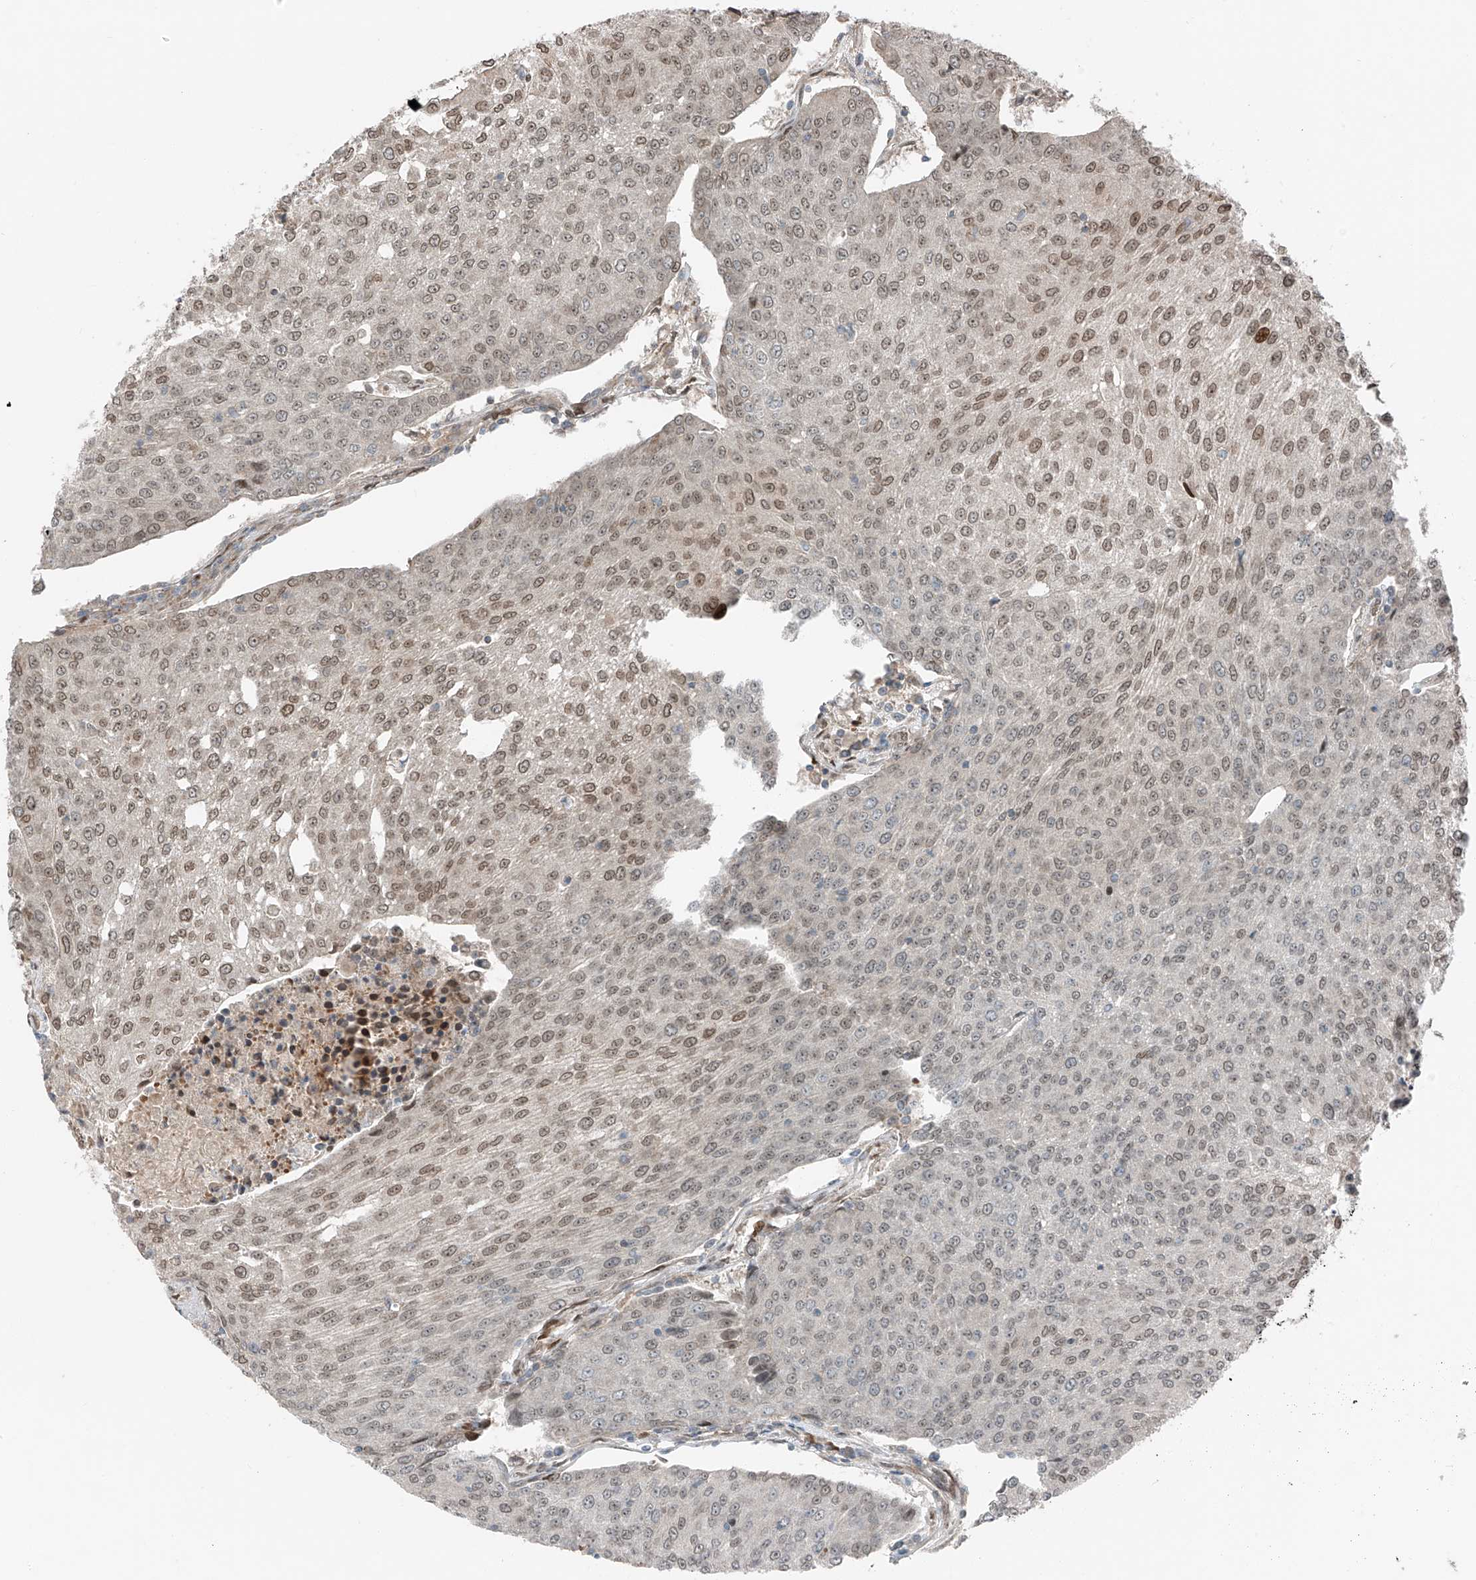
{"staining": {"intensity": "moderate", "quantity": "25%-75%", "location": "nuclear"}, "tissue": "urothelial cancer", "cell_type": "Tumor cells", "image_type": "cancer", "snomed": [{"axis": "morphology", "description": "Urothelial carcinoma, High grade"}, {"axis": "topography", "description": "Urinary bladder"}], "caption": "Tumor cells display medium levels of moderate nuclear staining in approximately 25%-75% of cells in urothelial carcinoma (high-grade).", "gene": "CEP162", "patient": {"sex": "female", "age": 85}}